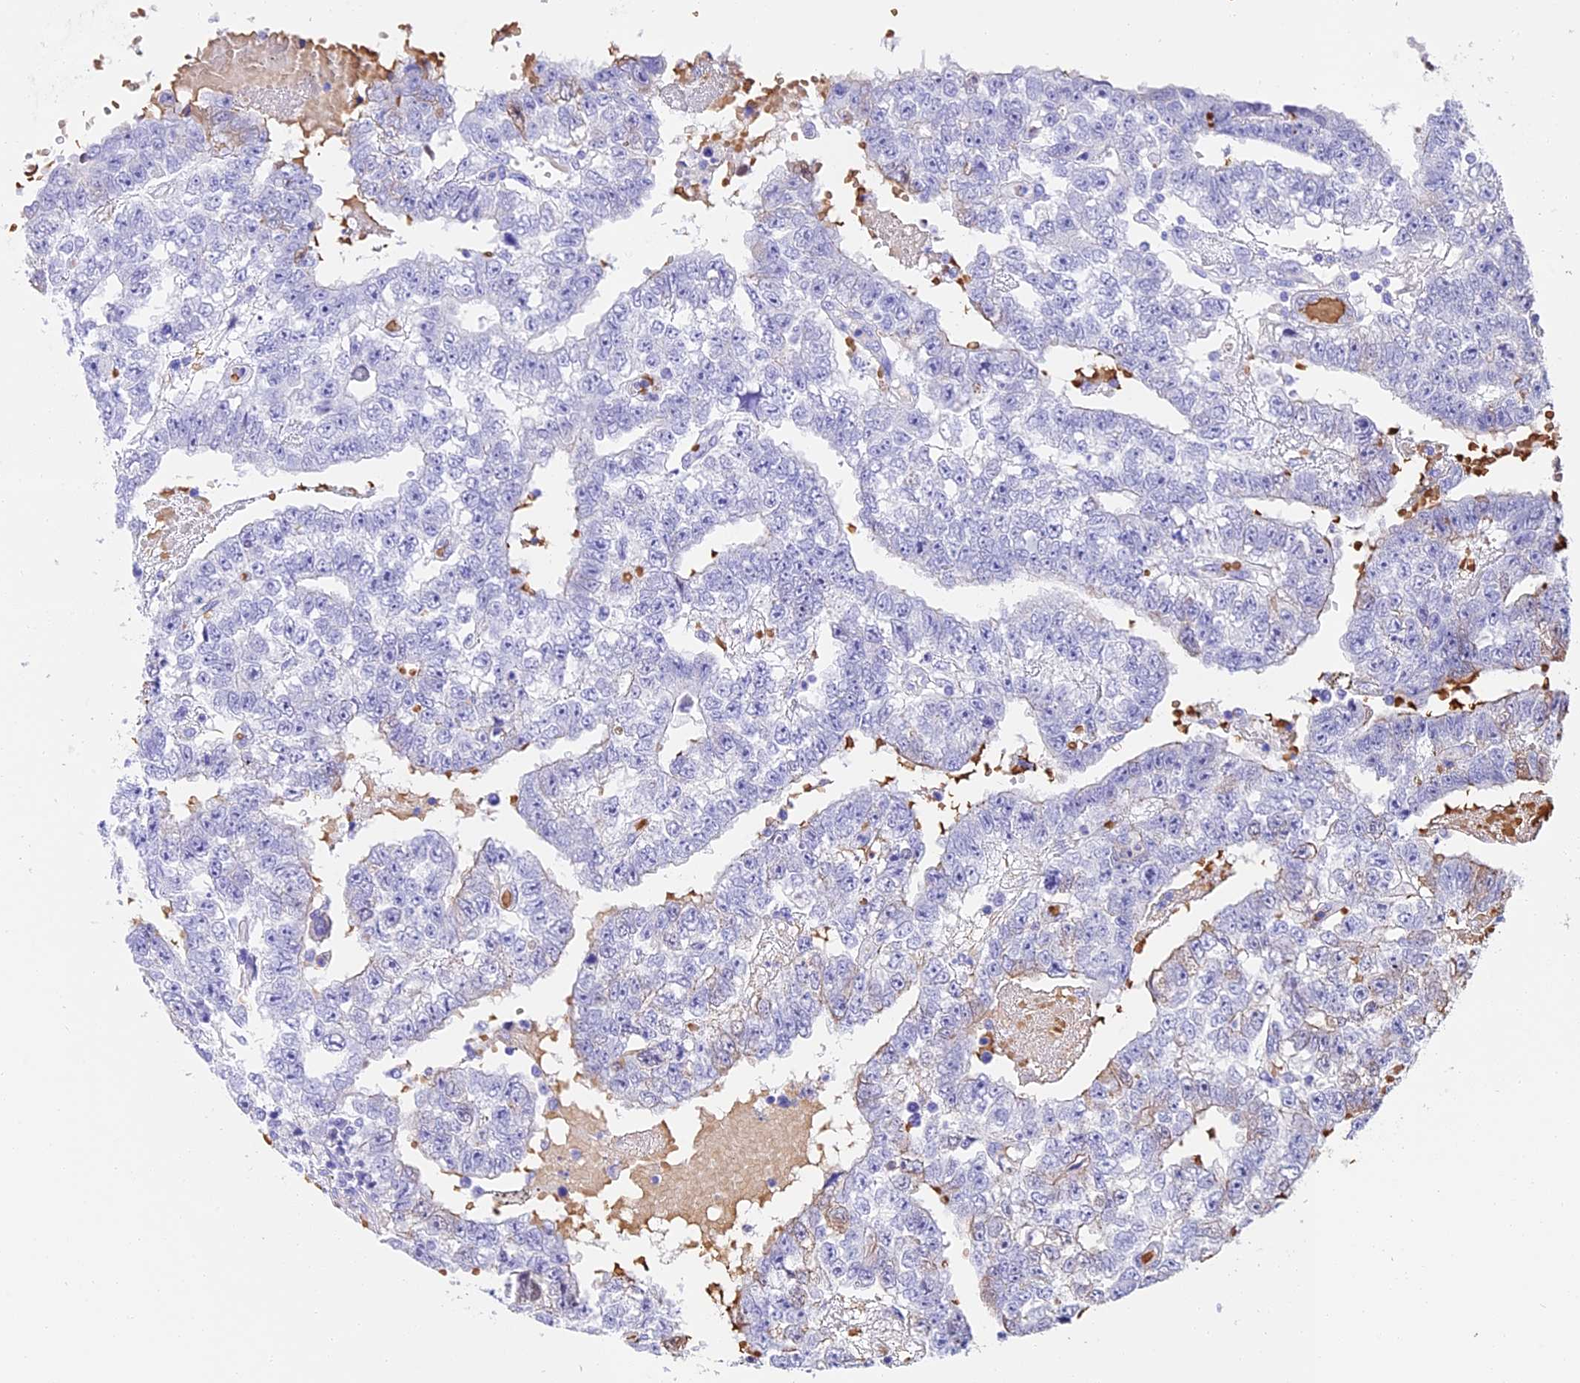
{"staining": {"intensity": "negative", "quantity": "none", "location": "none"}, "tissue": "testis cancer", "cell_type": "Tumor cells", "image_type": "cancer", "snomed": [{"axis": "morphology", "description": "Carcinoma, Embryonal, NOS"}, {"axis": "topography", "description": "Testis"}], "caption": "Human testis cancer (embryonal carcinoma) stained for a protein using immunohistochemistry (IHC) displays no expression in tumor cells.", "gene": "TNNC2", "patient": {"sex": "male", "age": 25}}